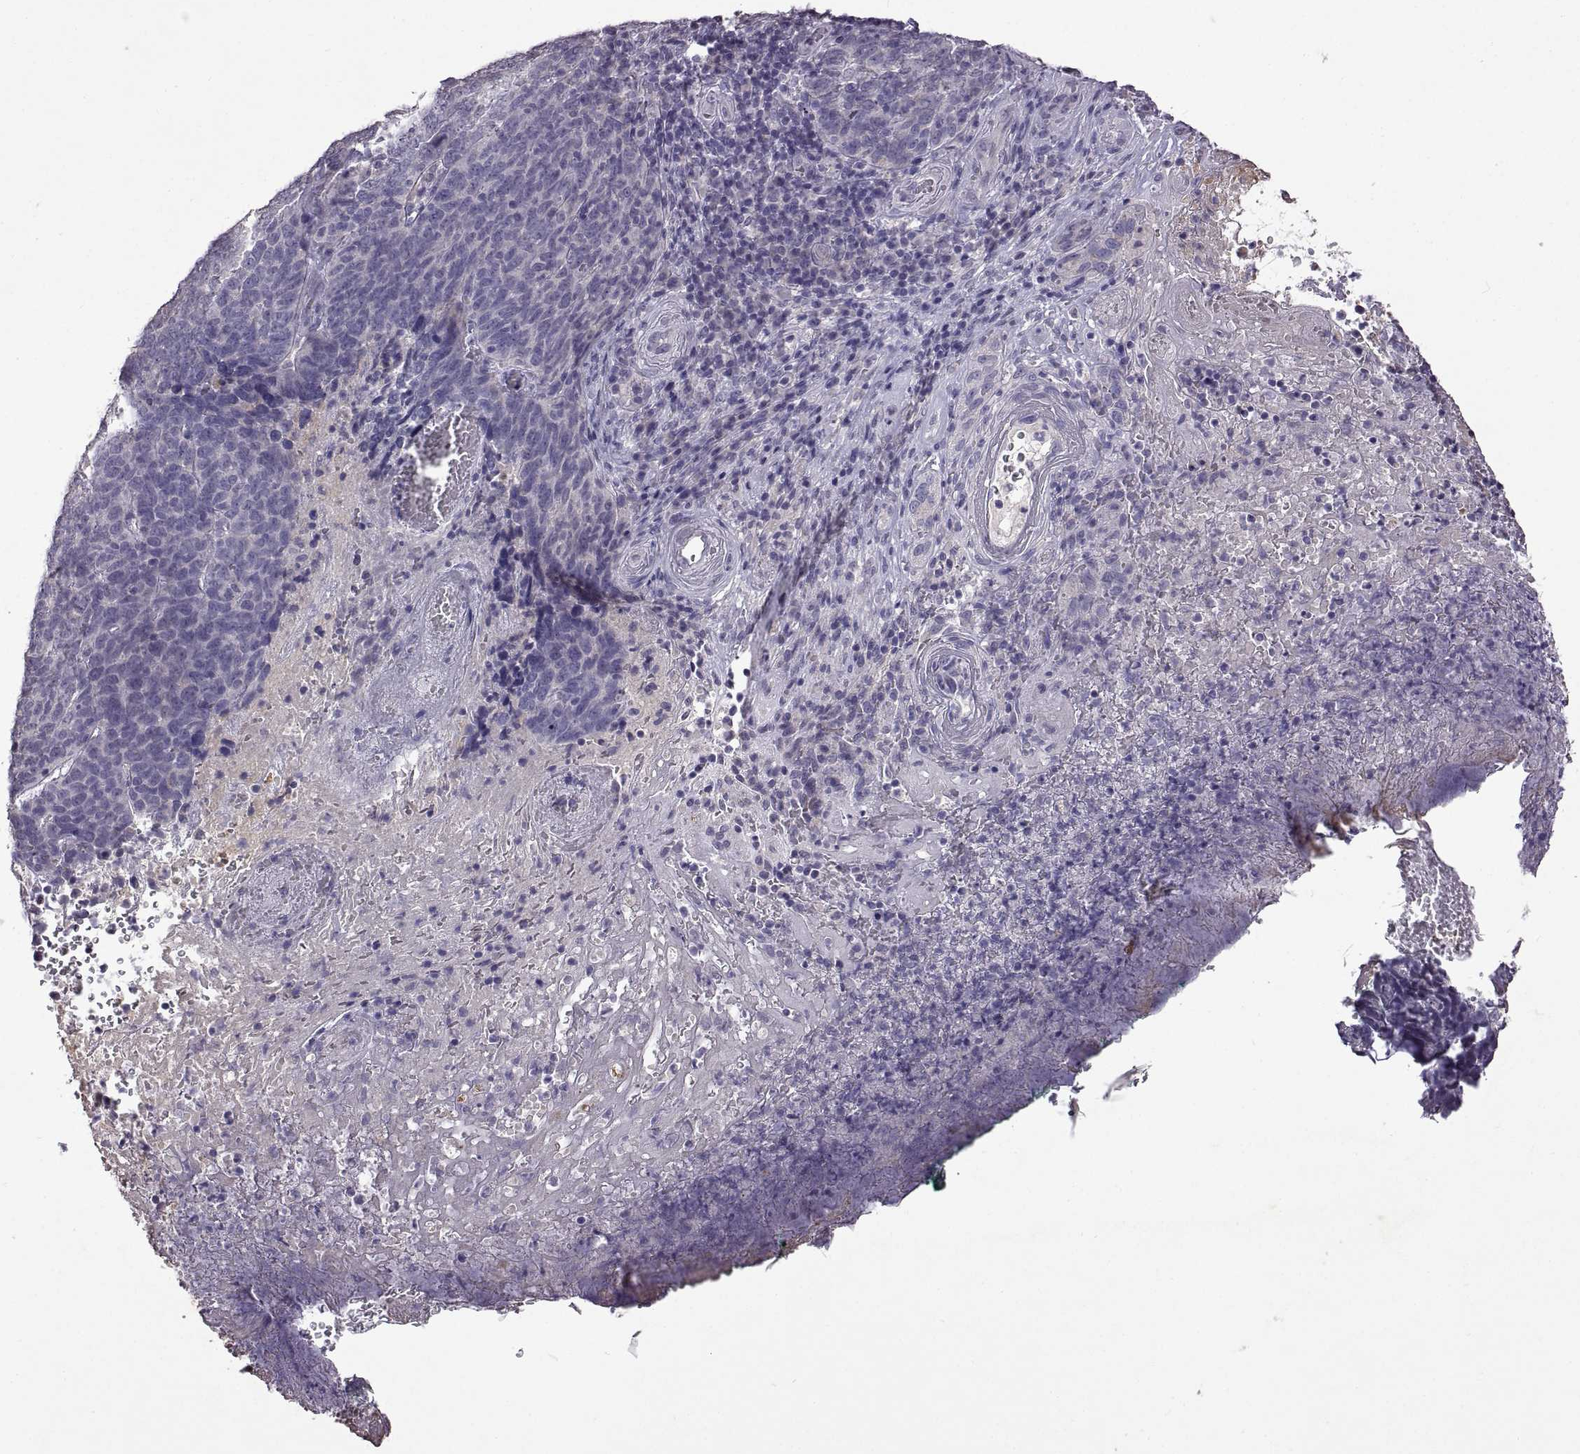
{"staining": {"intensity": "negative", "quantity": "none", "location": "none"}, "tissue": "skin cancer", "cell_type": "Tumor cells", "image_type": "cancer", "snomed": [{"axis": "morphology", "description": "Squamous cell carcinoma, NOS"}, {"axis": "topography", "description": "Skin"}, {"axis": "topography", "description": "Anal"}], "caption": "Photomicrograph shows no significant protein expression in tumor cells of skin cancer.", "gene": "DEFB136", "patient": {"sex": "female", "age": 51}}